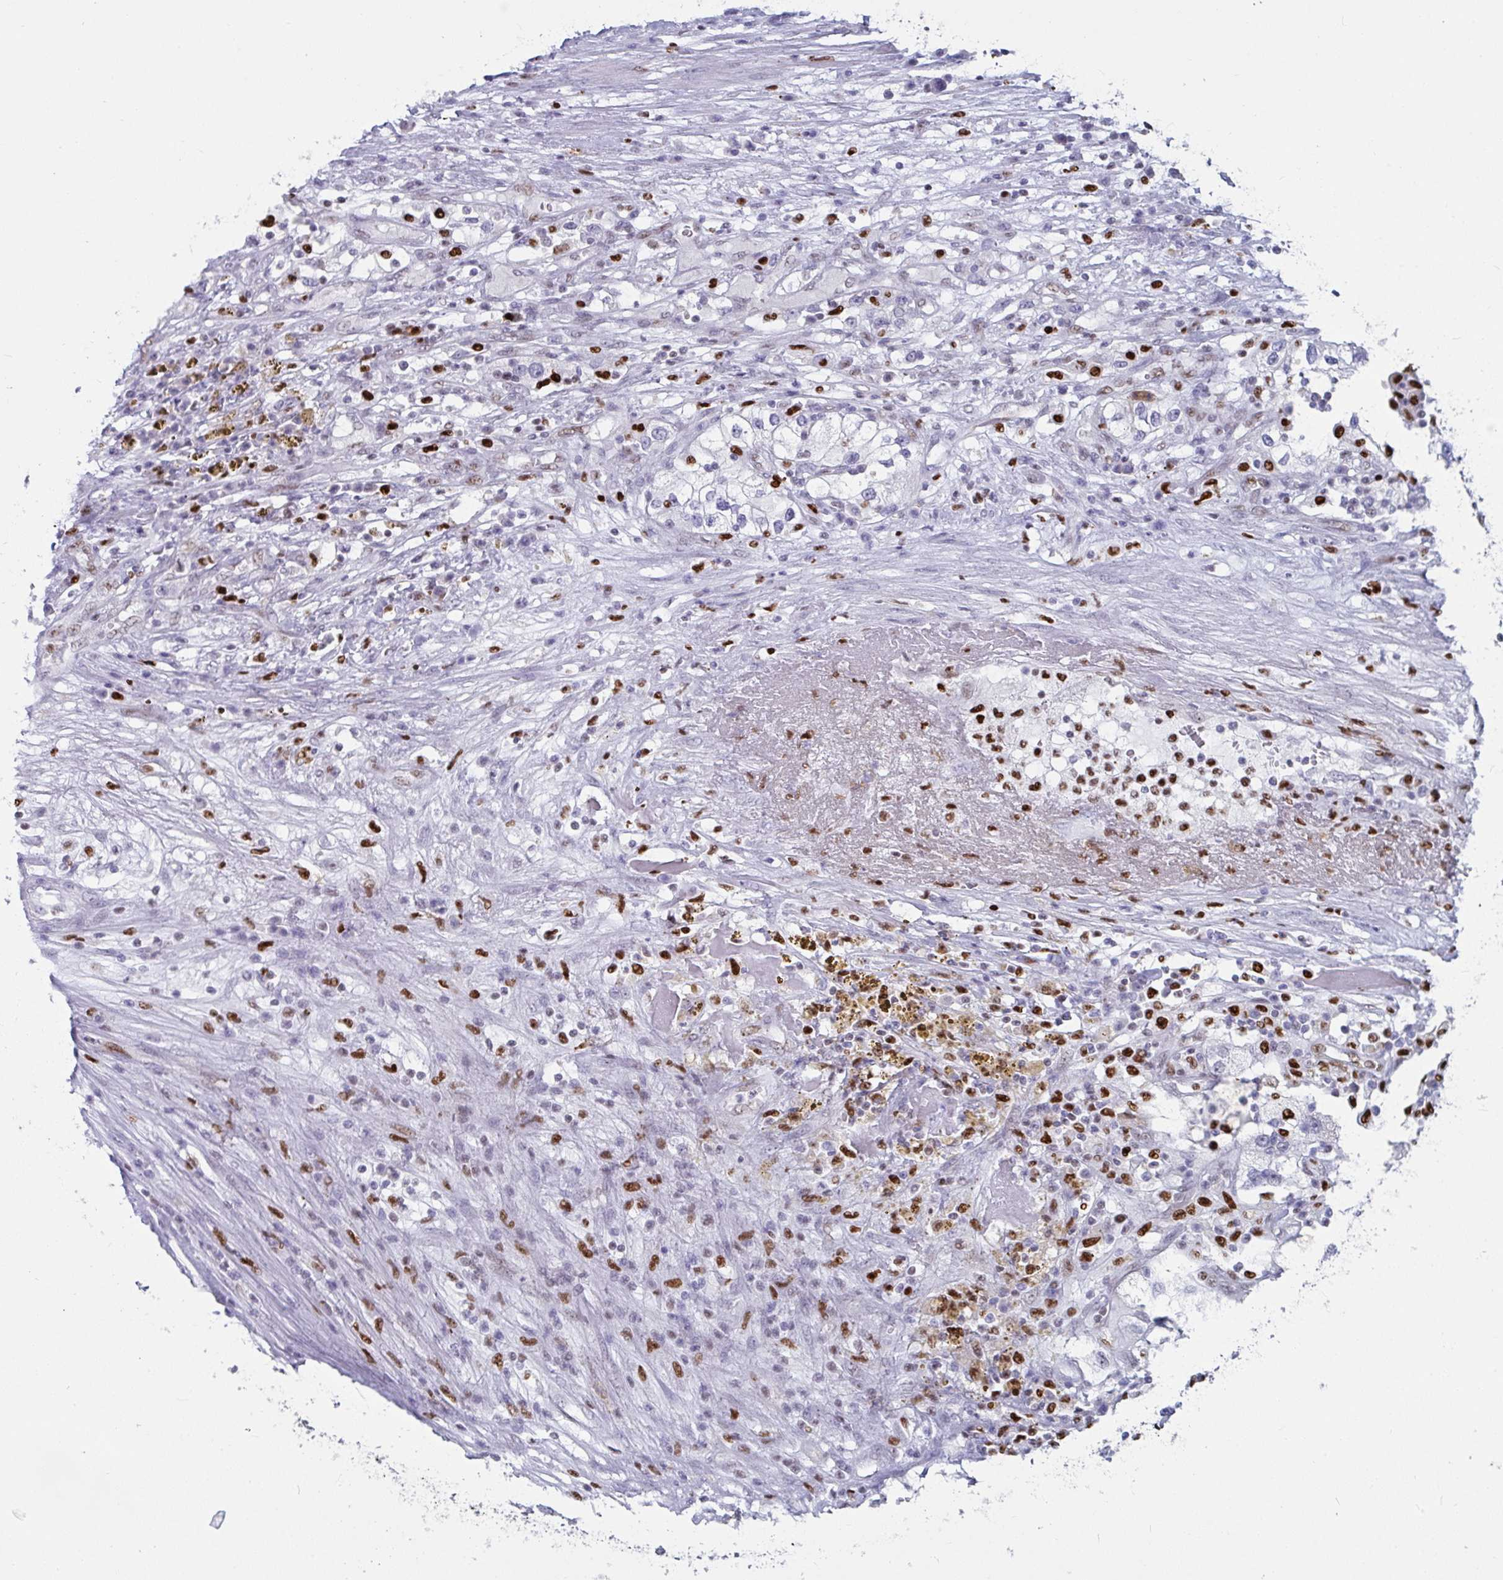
{"staining": {"intensity": "negative", "quantity": "none", "location": "none"}, "tissue": "renal cancer", "cell_type": "Tumor cells", "image_type": "cancer", "snomed": [{"axis": "morphology", "description": "Adenocarcinoma, NOS"}, {"axis": "topography", "description": "Kidney"}], "caption": "IHC histopathology image of human adenocarcinoma (renal) stained for a protein (brown), which shows no positivity in tumor cells.", "gene": "ZNF586", "patient": {"sex": "female", "age": 52}}